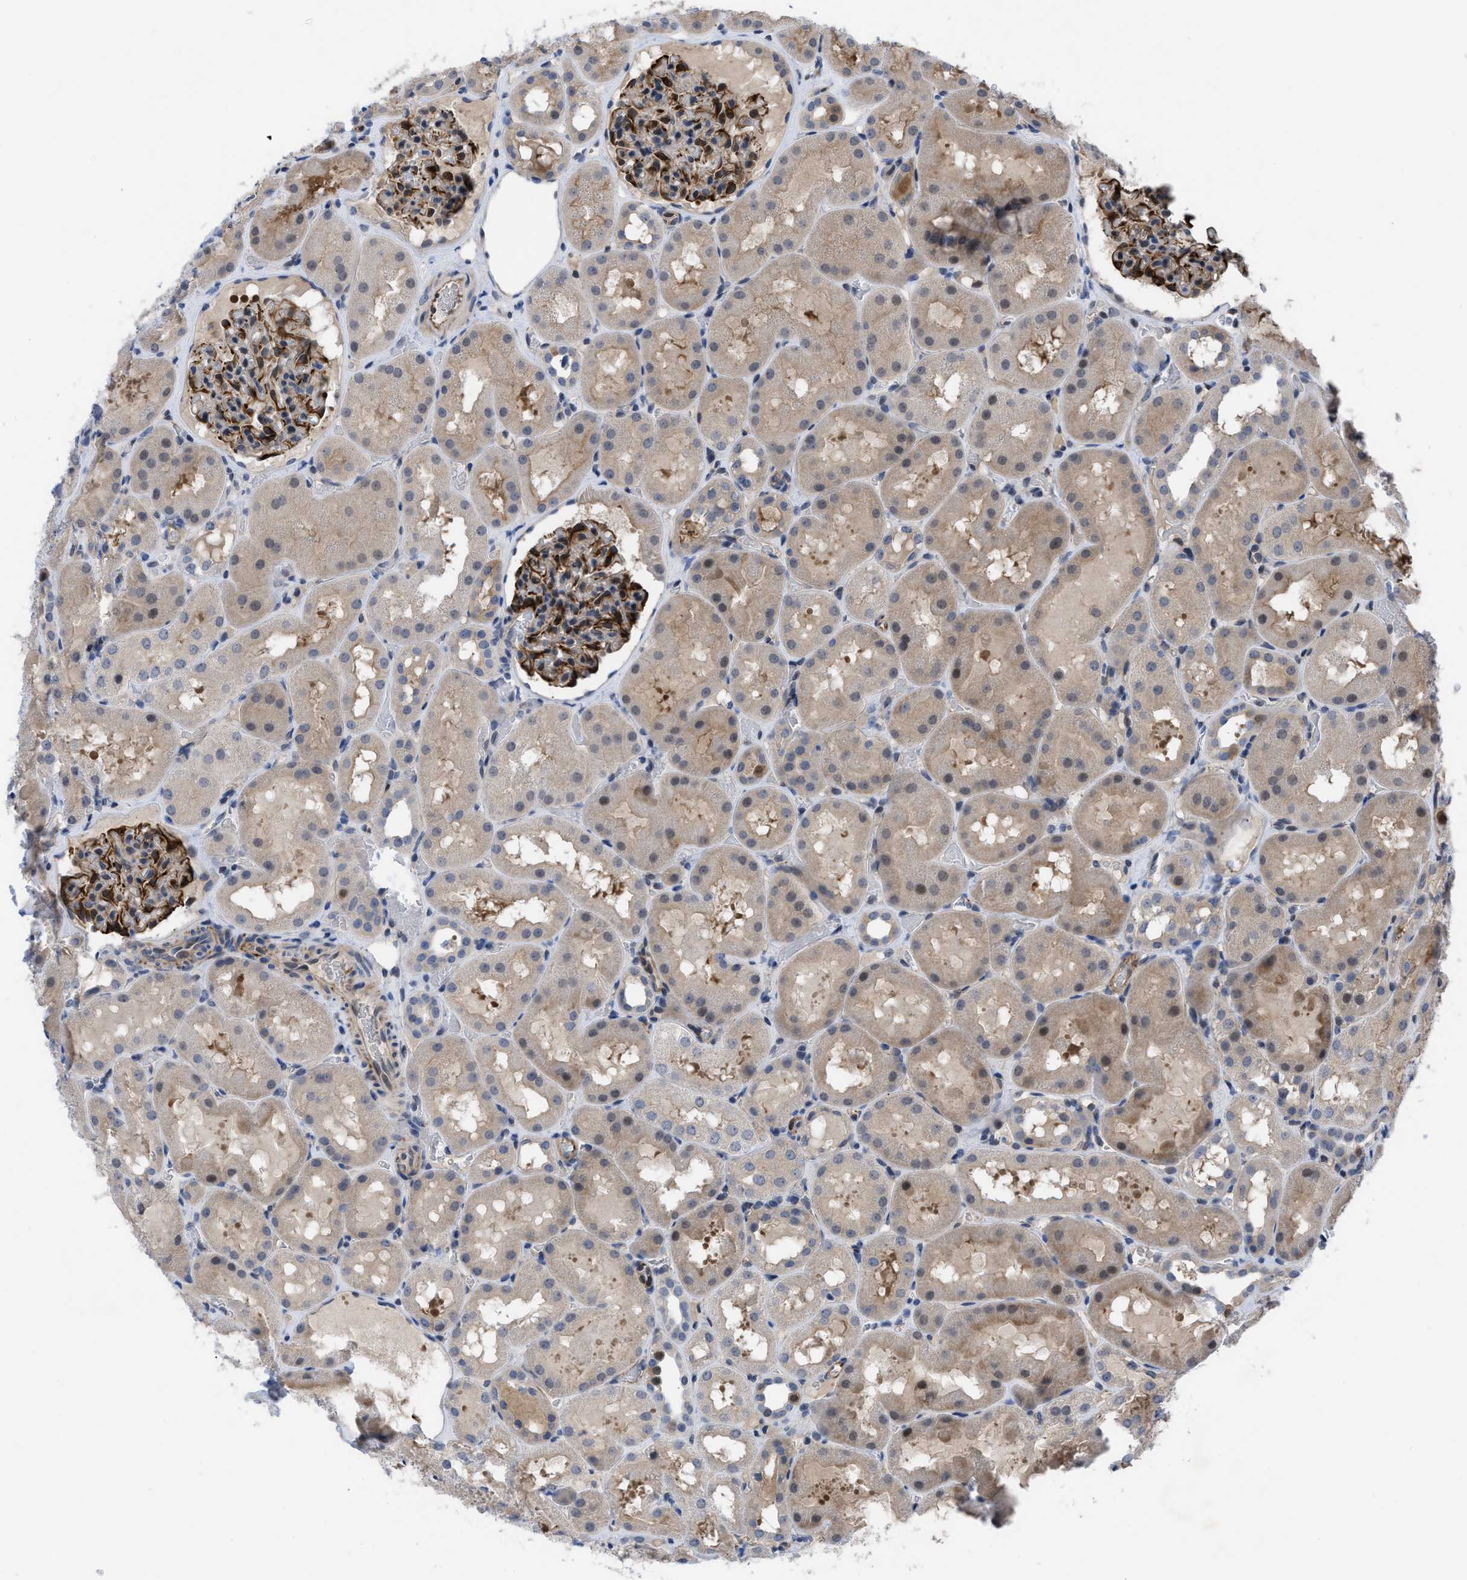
{"staining": {"intensity": "strong", "quantity": "25%-75%", "location": "cytoplasmic/membranous"}, "tissue": "kidney", "cell_type": "Cells in glomeruli", "image_type": "normal", "snomed": [{"axis": "morphology", "description": "Normal tissue, NOS"}, {"axis": "topography", "description": "Kidney"}, {"axis": "topography", "description": "Urinary bladder"}], "caption": "Kidney stained with immunohistochemistry shows strong cytoplasmic/membranous staining in about 25%-75% of cells in glomeruli. (brown staining indicates protein expression, while blue staining denotes nuclei).", "gene": "IL17RE", "patient": {"sex": "male", "age": 16}}